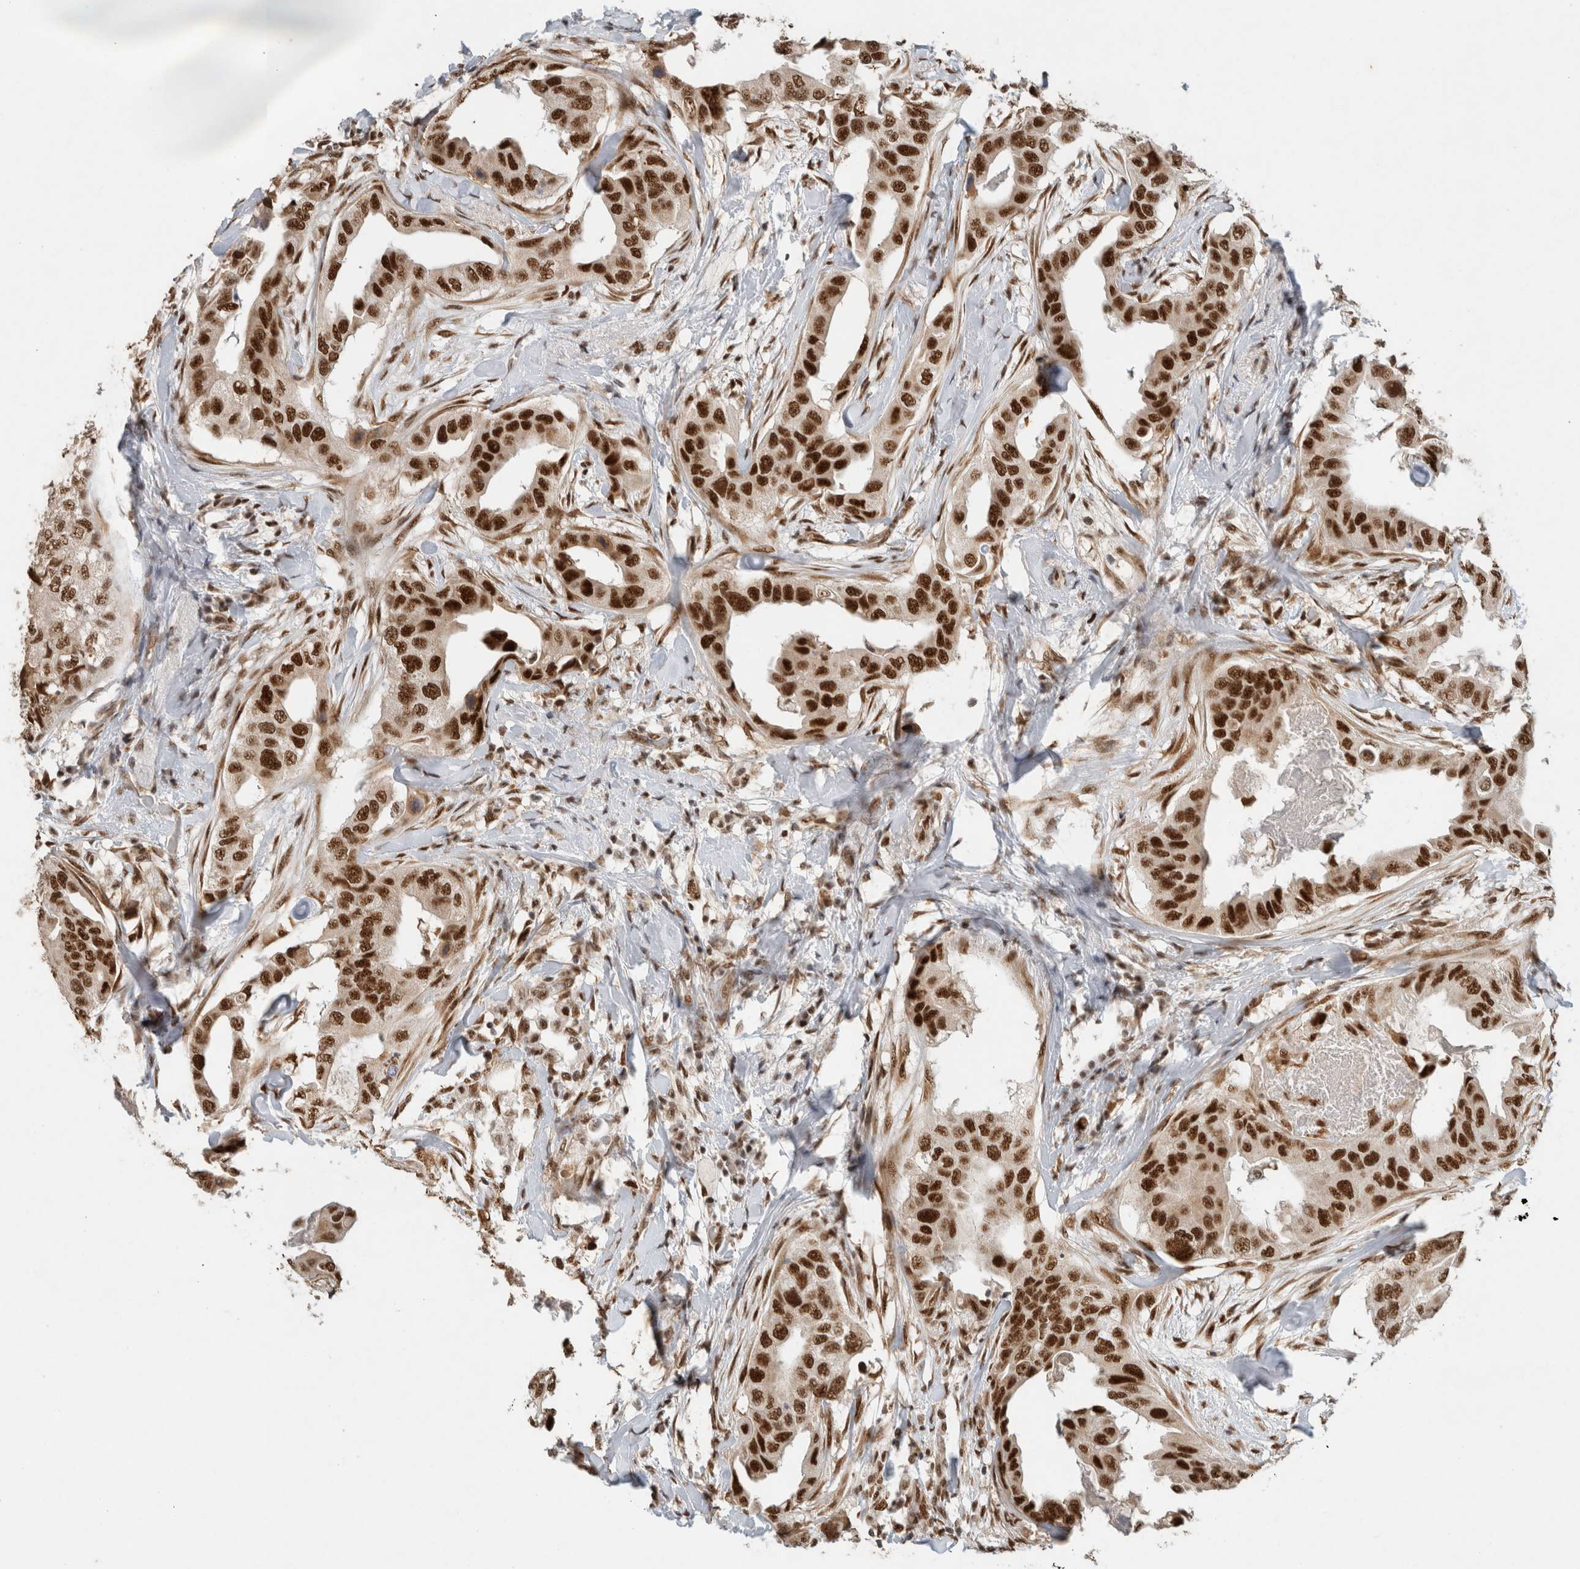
{"staining": {"intensity": "strong", "quantity": ">75%", "location": "nuclear"}, "tissue": "breast cancer", "cell_type": "Tumor cells", "image_type": "cancer", "snomed": [{"axis": "morphology", "description": "Duct carcinoma"}, {"axis": "topography", "description": "Breast"}], "caption": "Strong nuclear staining for a protein is appreciated in about >75% of tumor cells of breast cancer (infiltrating ductal carcinoma) using immunohistochemistry (IHC).", "gene": "DDX42", "patient": {"sex": "female", "age": 40}}